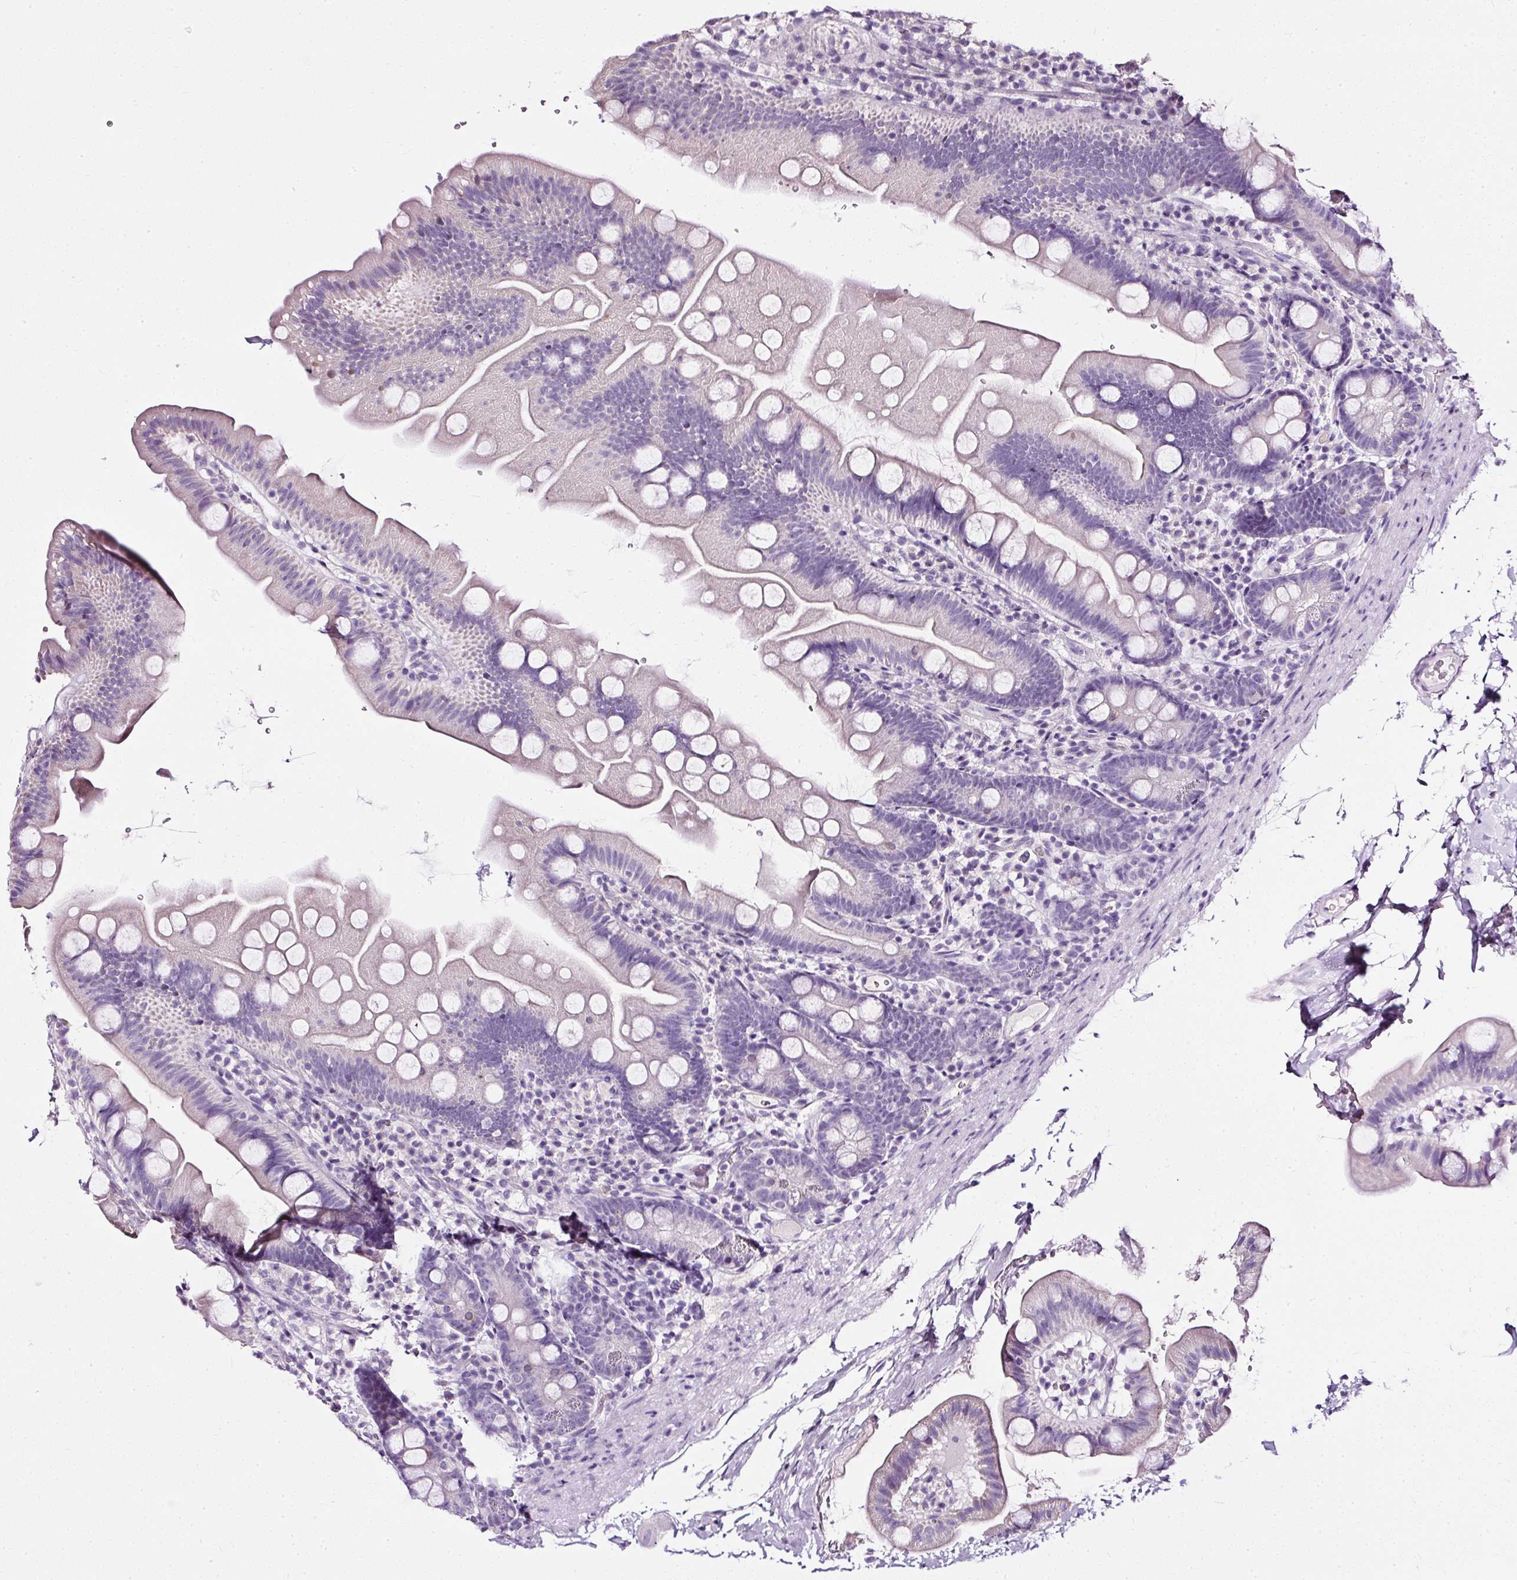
{"staining": {"intensity": "negative", "quantity": "none", "location": "none"}, "tissue": "small intestine", "cell_type": "Glandular cells", "image_type": "normal", "snomed": [{"axis": "morphology", "description": "Normal tissue, NOS"}, {"axis": "topography", "description": "Small intestine"}], "caption": "Glandular cells show no significant expression in benign small intestine. The staining is performed using DAB (3,3'-diaminobenzidine) brown chromogen with nuclei counter-stained in using hematoxylin.", "gene": "ATP2A1", "patient": {"sex": "female", "age": 68}}